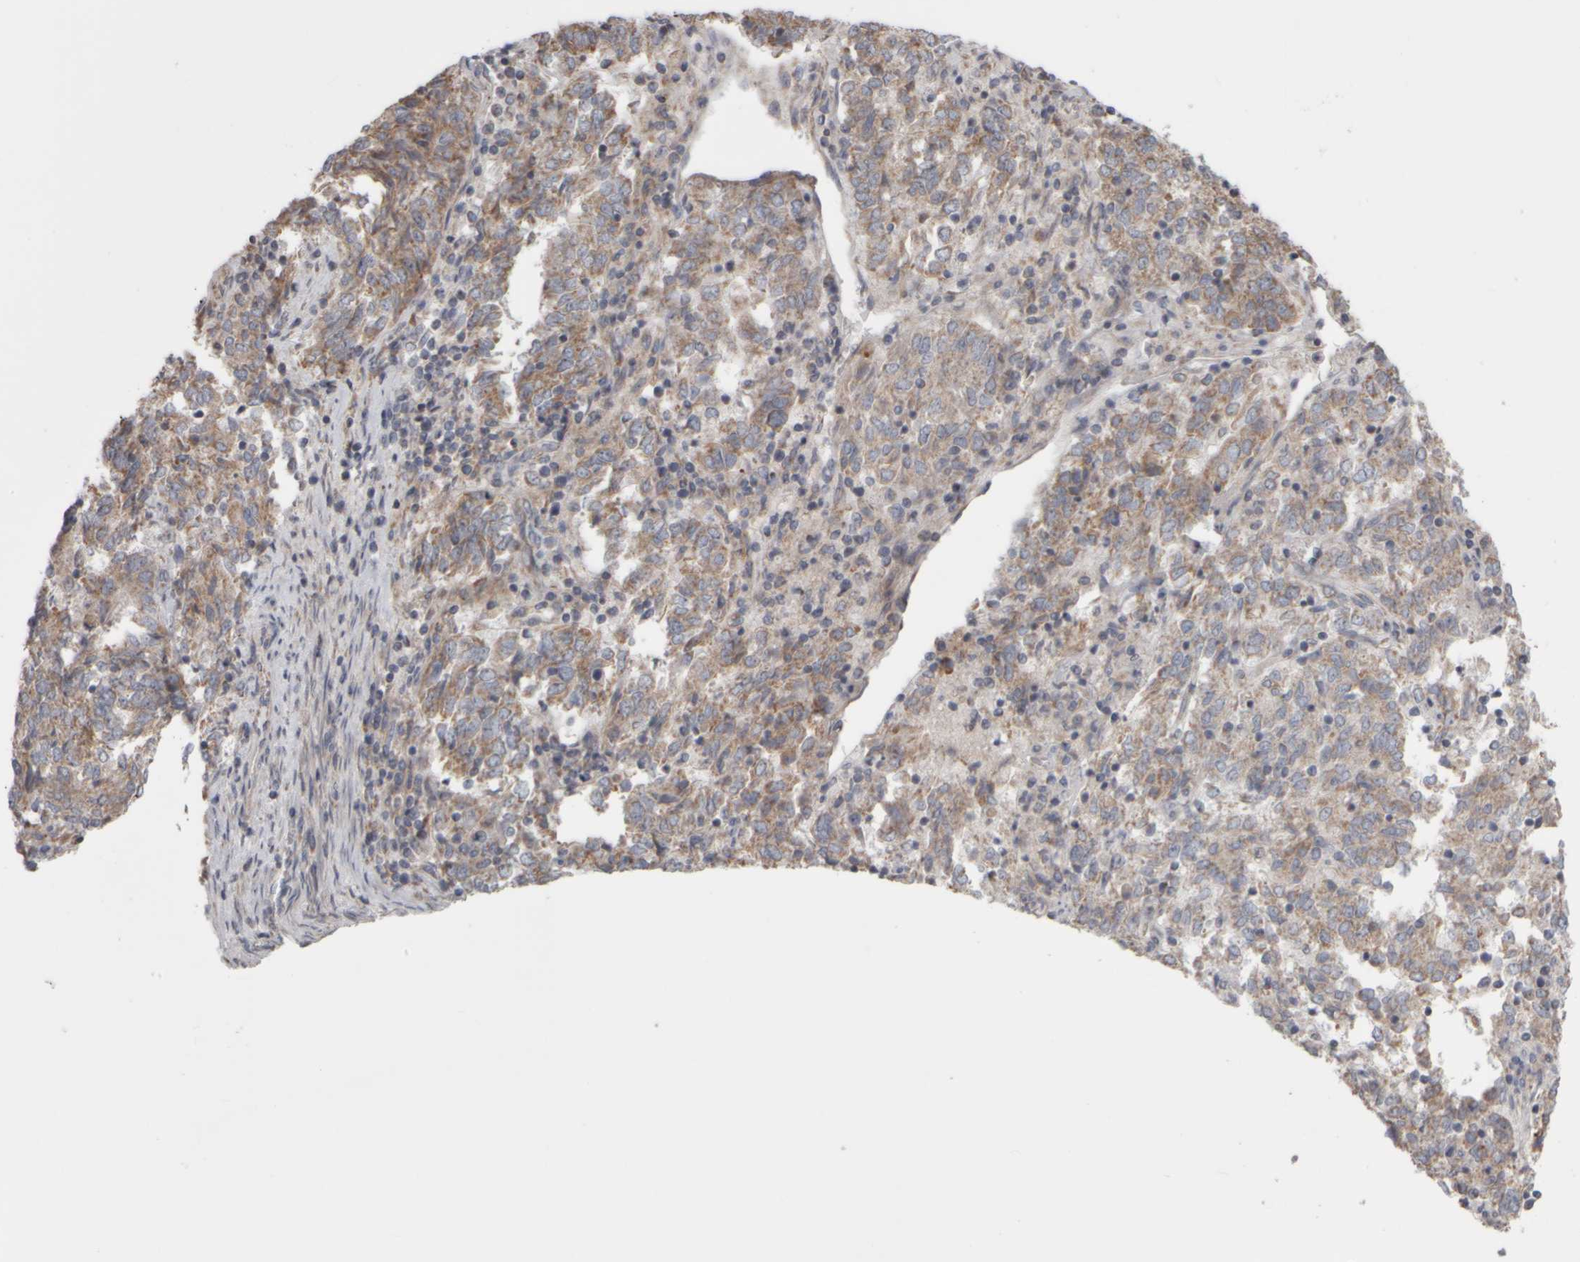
{"staining": {"intensity": "weak", "quantity": ">75%", "location": "cytoplasmic/membranous"}, "tissue": "endometrial cancer", "cell_type": "Tumor cells", "image_type": "cancer", "snomed": [{"axis": "morphology", "description": "Adenocarcinoma, NOS"}, {"axis": "topography", "description": "Endometrium"}], "caption": "IHC photomicrograph of human adenocarcinoma (endometrial) stained for a protein (brown), which demonstrates low levels of weak cytoplasmic/membranous positivity in approximately >75% of tumor cells.", "gene": "SCO1", "patient": {"sex": "female", "age": 80}}